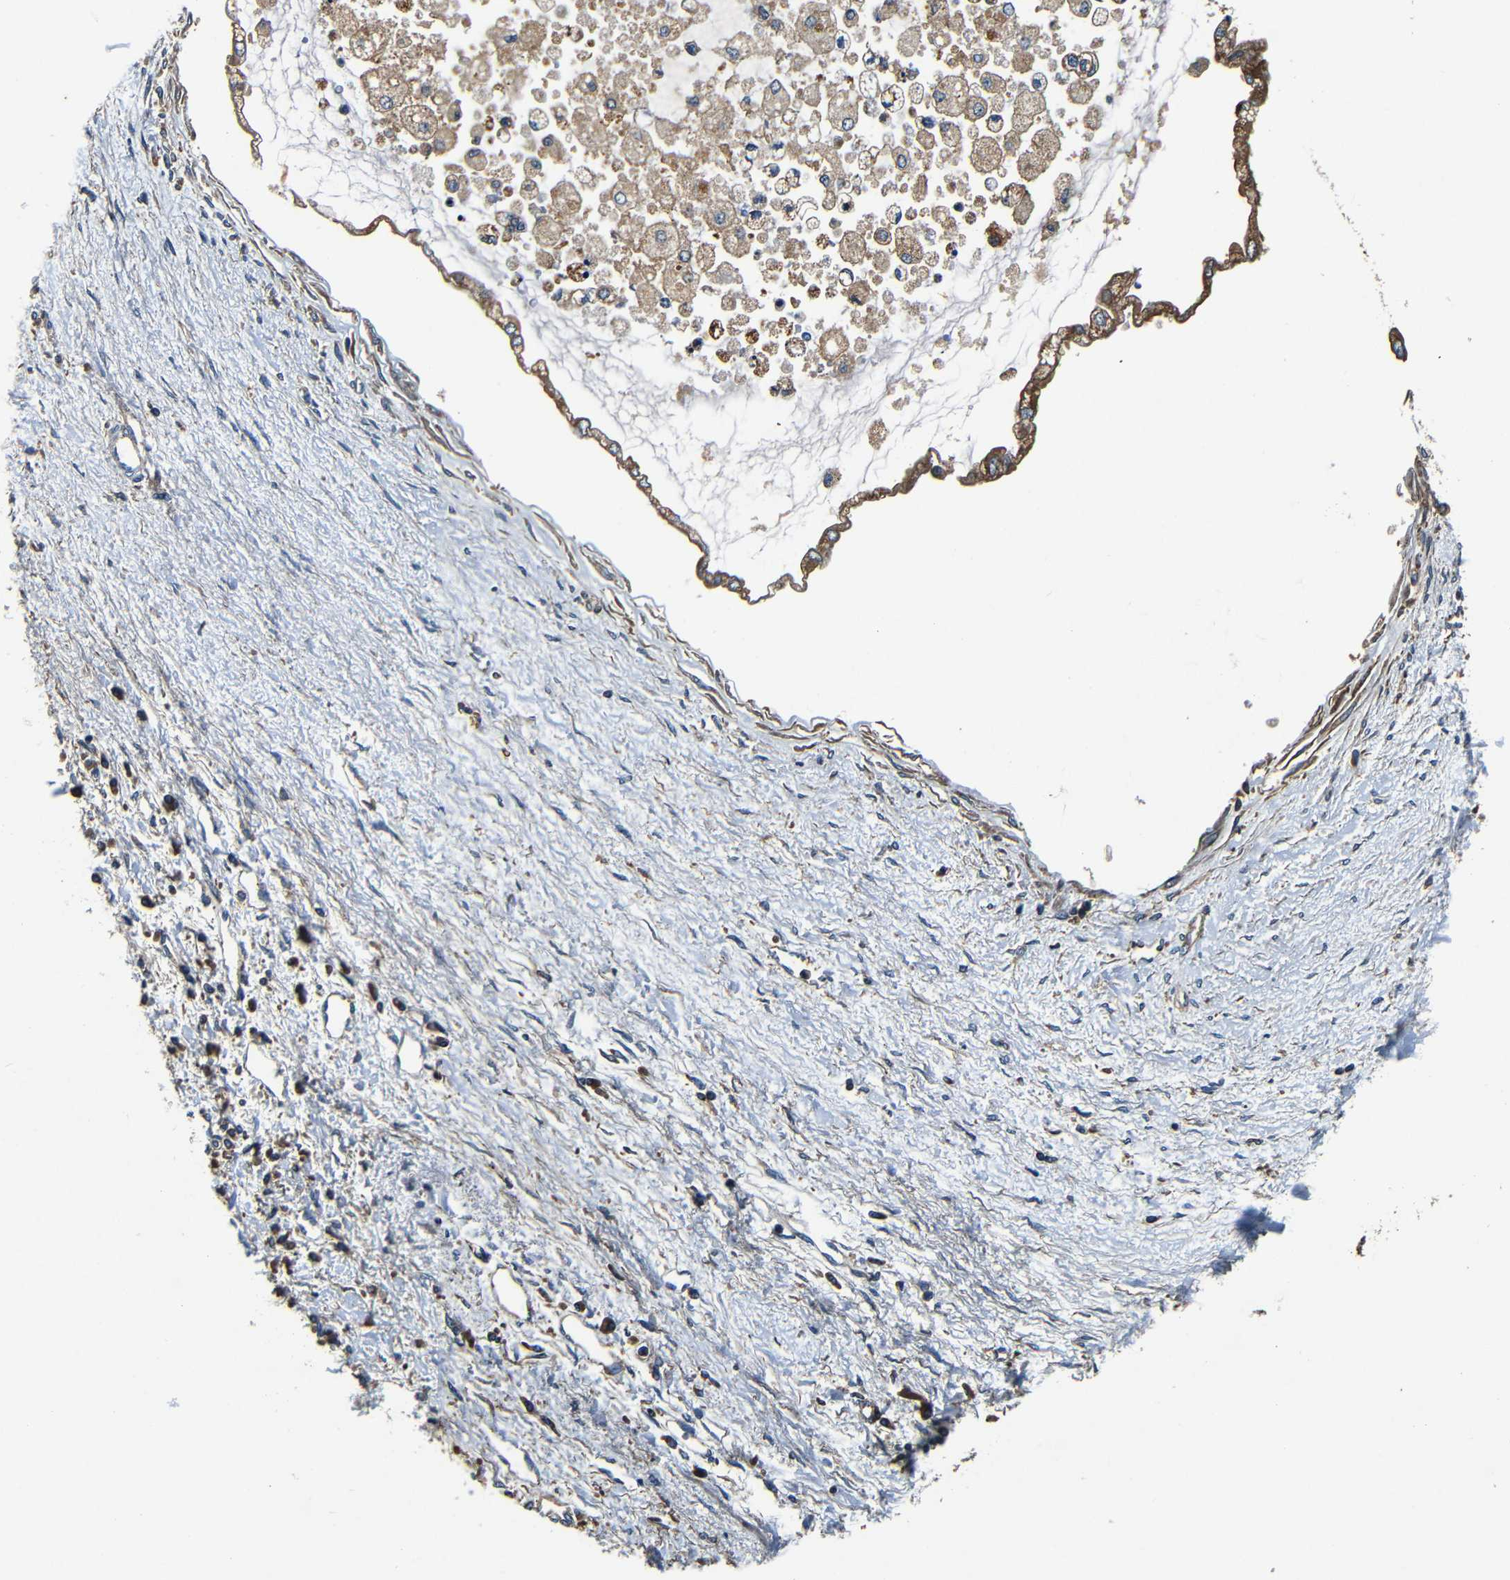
{"staining": {"intensity": "moderate", "quantity": ">75%", "location": "cytoplasmic/membranous"}, "tissue": "liver cancer", "cell_type": "Tumor cells", "image_type": "cancer", "snomed": [{"axis": "morphology", "description": "Cholangiocarcinoma"}, {"axis": "topography", "description": "Liver"}], "caption": "Protein analysis of cholangiocarcinoma (liver) tissue displays moderate cytoplasmic/membranous staining in approximately >75% of tumor cells. The staining was performed using DAB, with brown indicating positive protein expression. Nuclei are stained blue with hematoxylin.", "gene": "MTX1", "patient": {"sex": "male", "age": 50}}